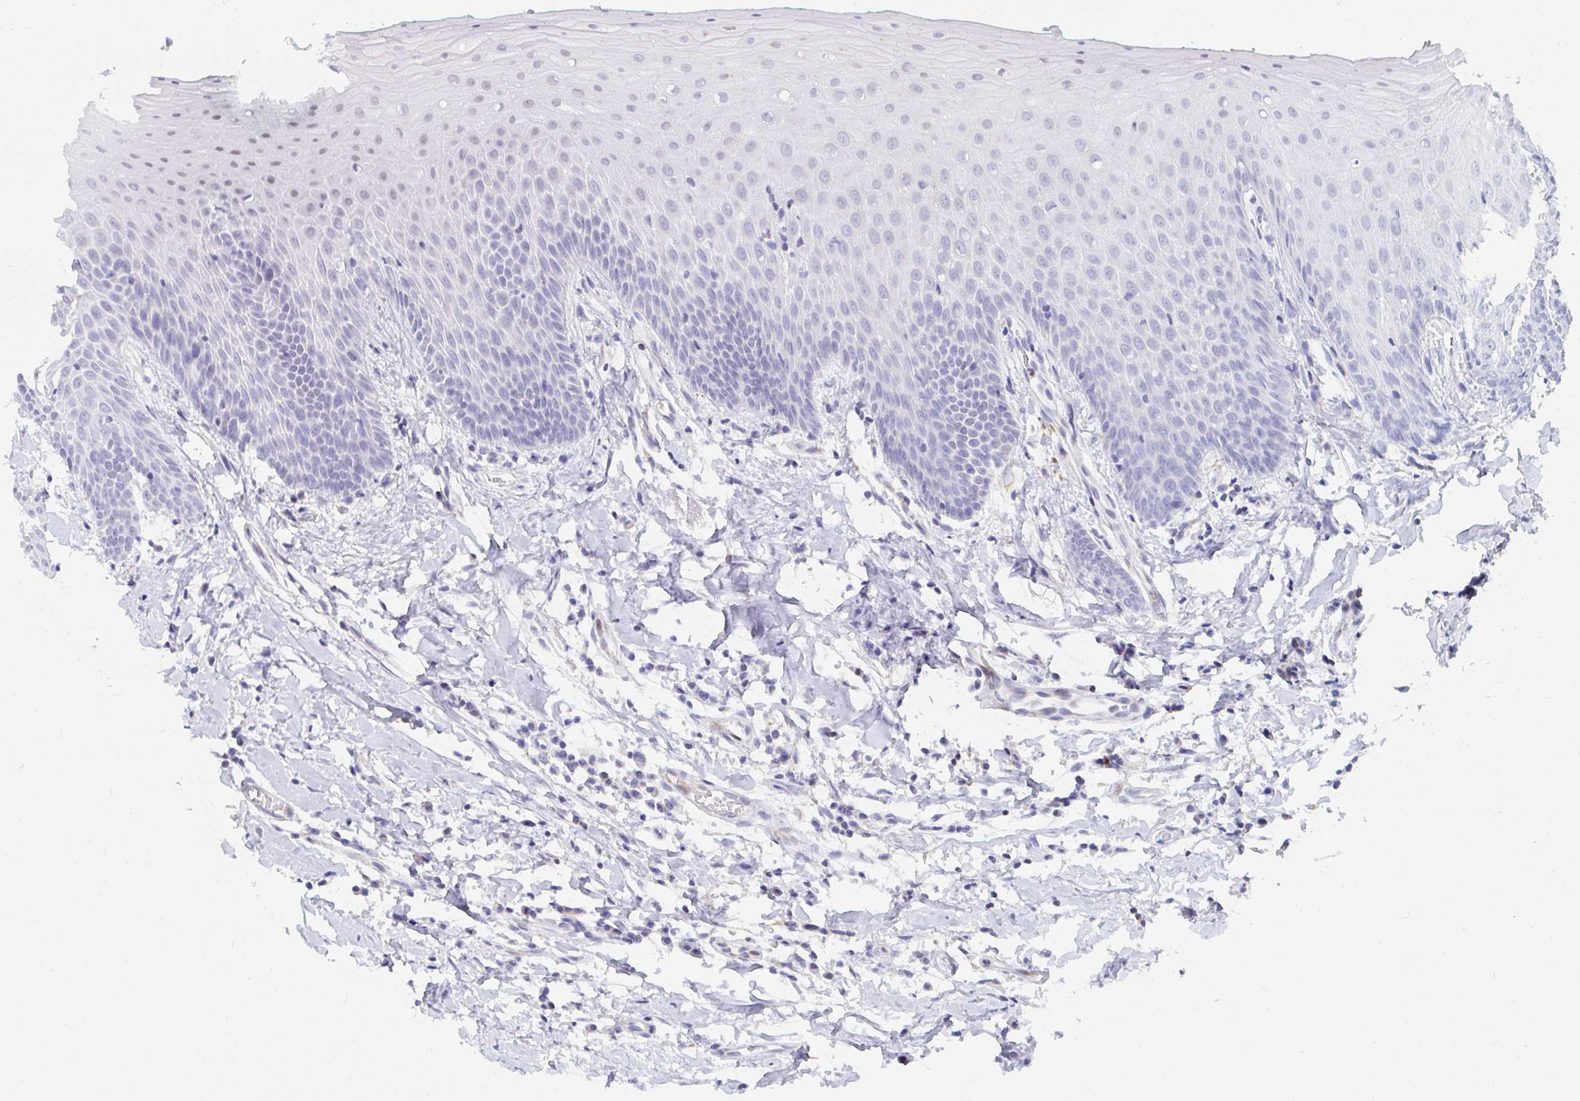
{"staining": {"intensity": "negative", "quantity": "none", "location": "none"}, "tissue": "oral mucosa", "cell_type": "Squamous epithelial cells", "image_type": "normal", "snomed": [{"axis": "morphology", "description": "Normal tissue, NOS"}, {"axis": "topography", "description": "Oral tissue"}, {"axis": "topography", "description": "Tounge, NOS"}], "caption": "DAB (3,3'-diaminobenzidine) immunohistochemical staining of unremarkable human oral mucosa reveals no significant expression in squamous epithelial cells. (Stains: DAB immunohistochemistry (IHC) with hematoxylin counter stain, Microscopy: brightfield microscopy at high magnification).", "gene": "MGAM2", "patient": {"sex": "female", "age": 62}}